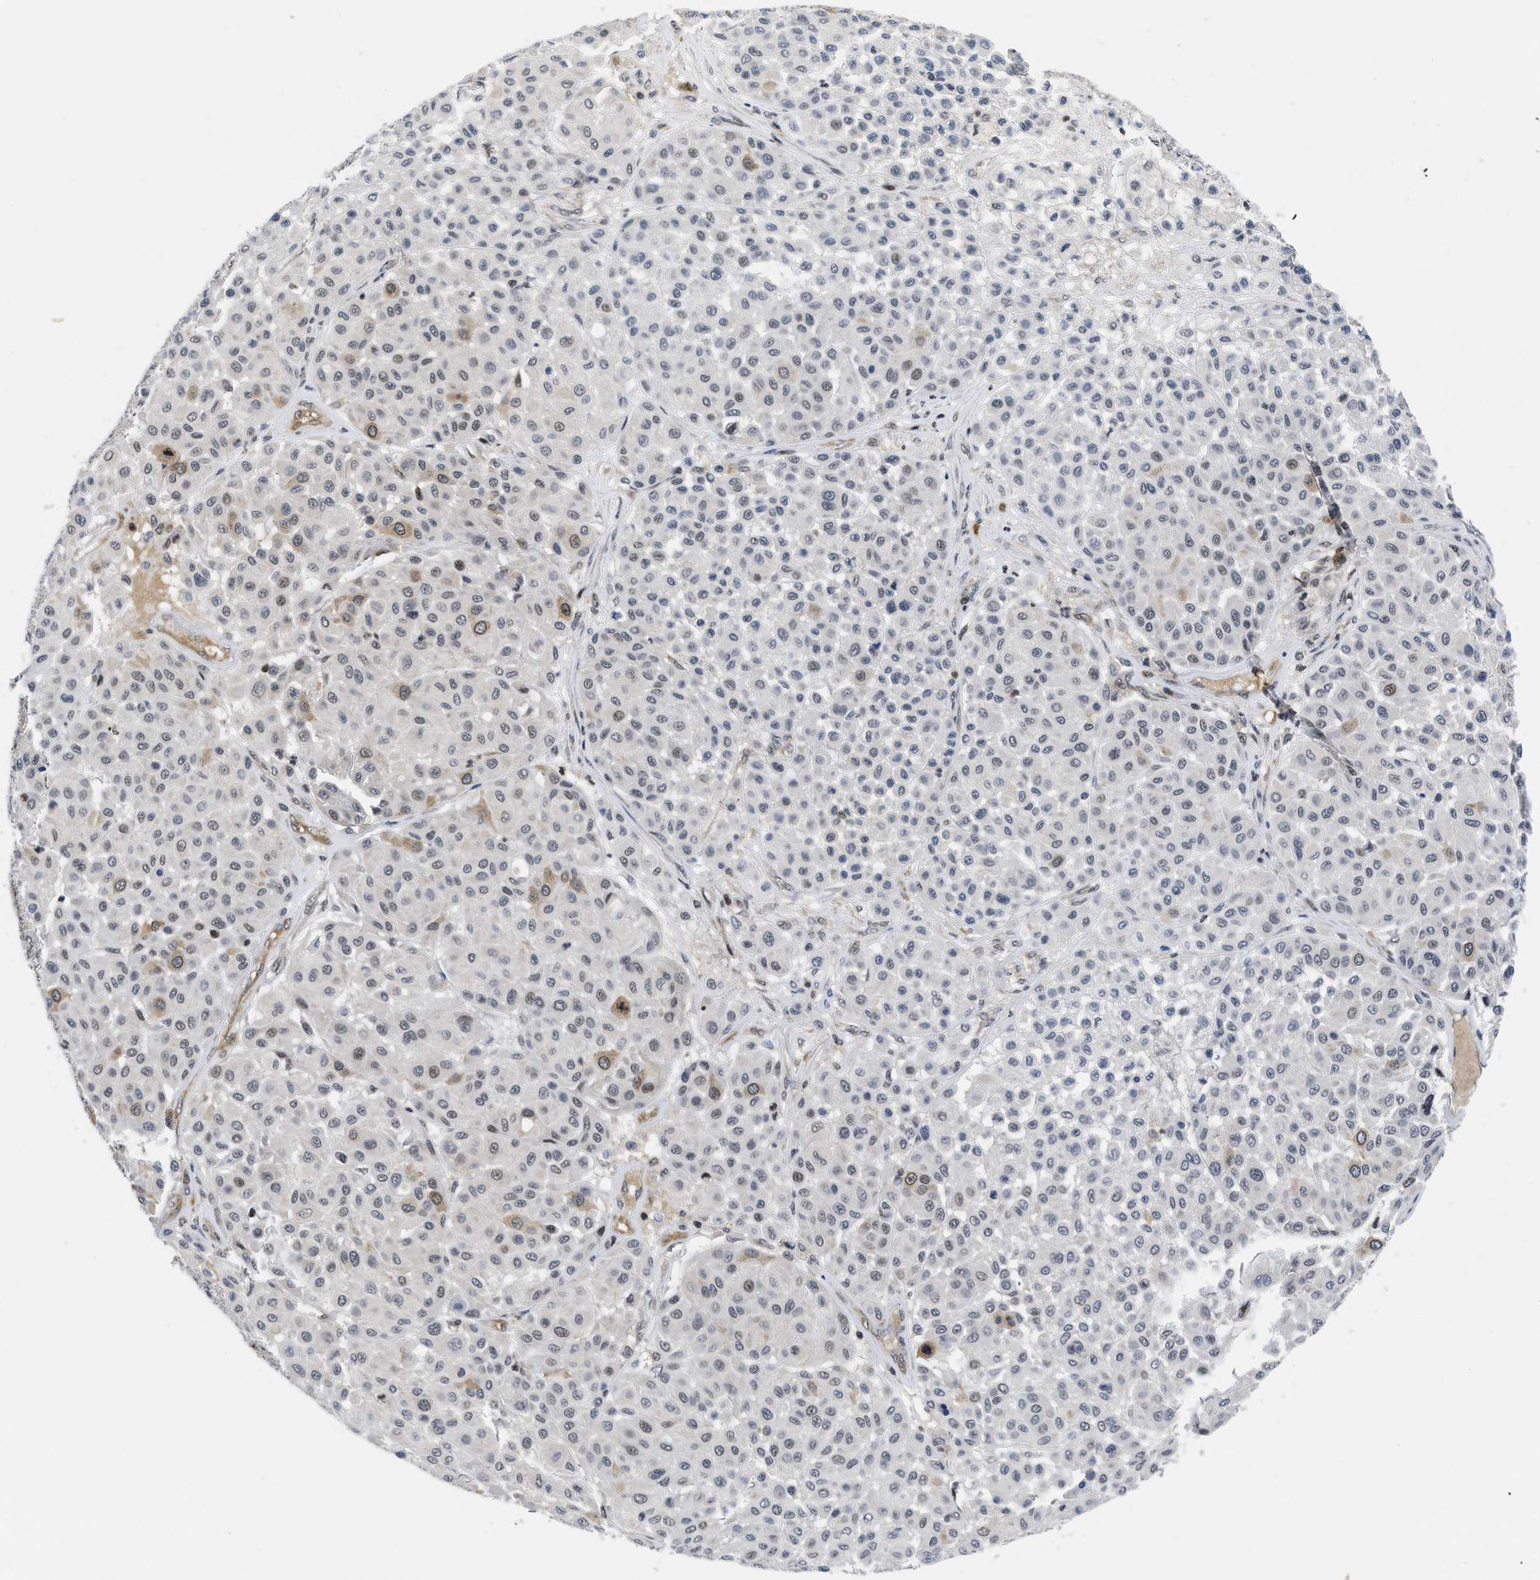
{"staining": {"intensity": "weak", "quantity": "<25%", "location": "cytoplasmic/membranous"}, "tissue": "melanoma", "cell_type": "Tumor cells", "image_type": "cancer", "snomed": [{"axis": "morphology", "description": "Malignant melanoma, Metastatic site"}, {"axis": "topography", "description": "Soft tissue"}], "caption": "Immunohistochemistry (IHC) of human melanoma reveals no positivity in tumor cells.", "gene": "HIF1A", "patient": {"sex": "male", "age": 41}}